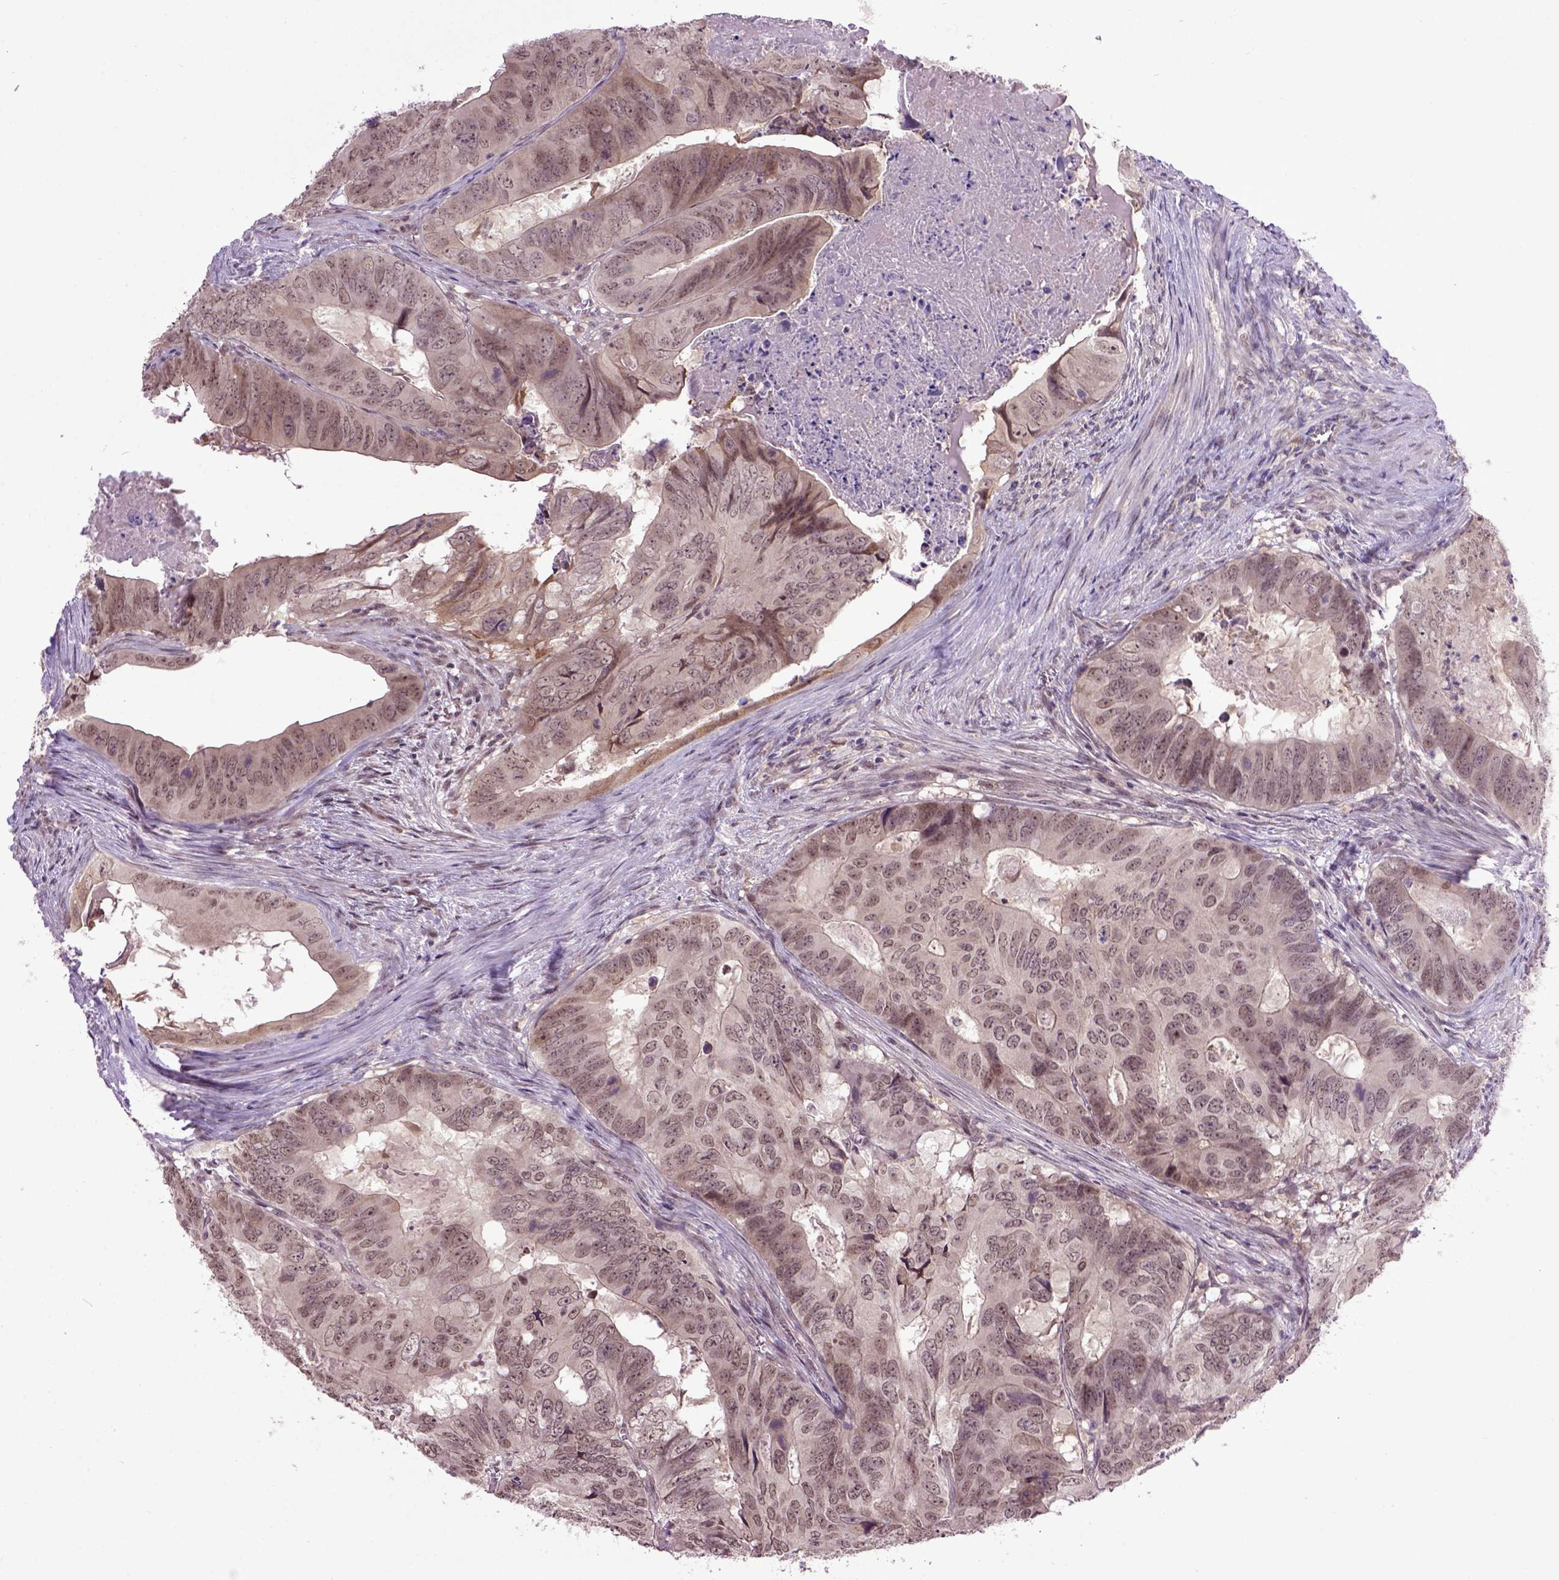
{"staining": {"intensity": "moderate", "quantity": "<25%", "location": "cytoplasmic/membranous"}, "tissue": "colorectal cancer", "cell_type": "Tumor cells", "image_type": "cancer", "snomed": [{"axis": "morphology", "description": "Adenocarcinoma, NOS"}, {"axis": "topography", "description": "Colon"}], "caption": "Moderate cytoplasmic/membranous protein positivity is seen in approximately <25% of tumor cells in colorectal cancer (adenocarcinoma).", "gene": "RAB43", "patient": {"sex": "male", "age": 79}}